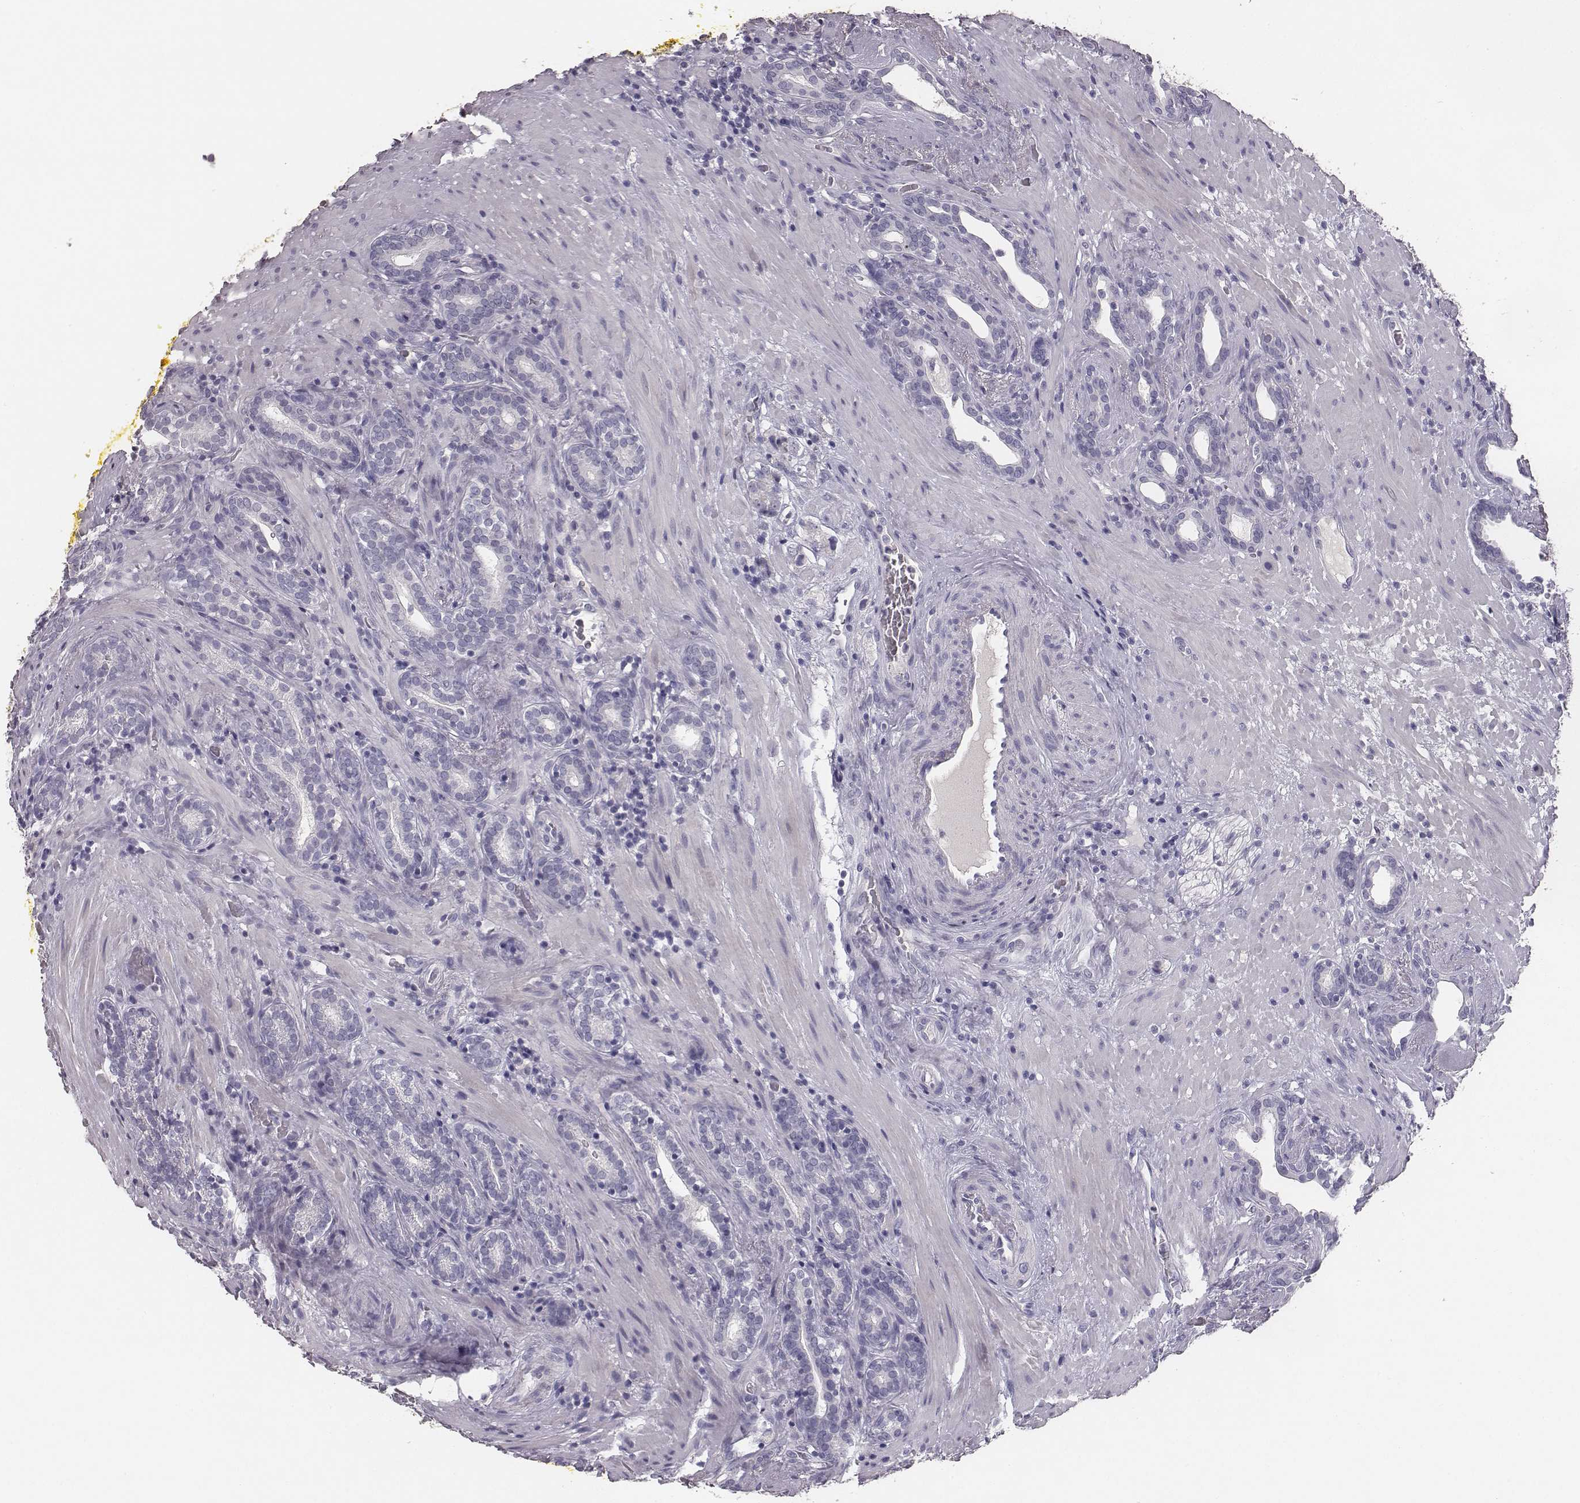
{"staining": {"intensity": "negative", "quantity": "none", "location": "none"}, "tissue": "prostate cancer", "cell_type": "Tumor cells", "image_type": "cancer", "snomed": [{"axis": "morphology", "description": "Adenocarcinoma, NOS"}, {"axis": "topography", "description": "Prostate"}], "caption": "The micrograph demonstrates no significant staining in tumor cells of prostate cancer.", "gene": "MYH6", "patient": {"sex": "male", "age": 66}}